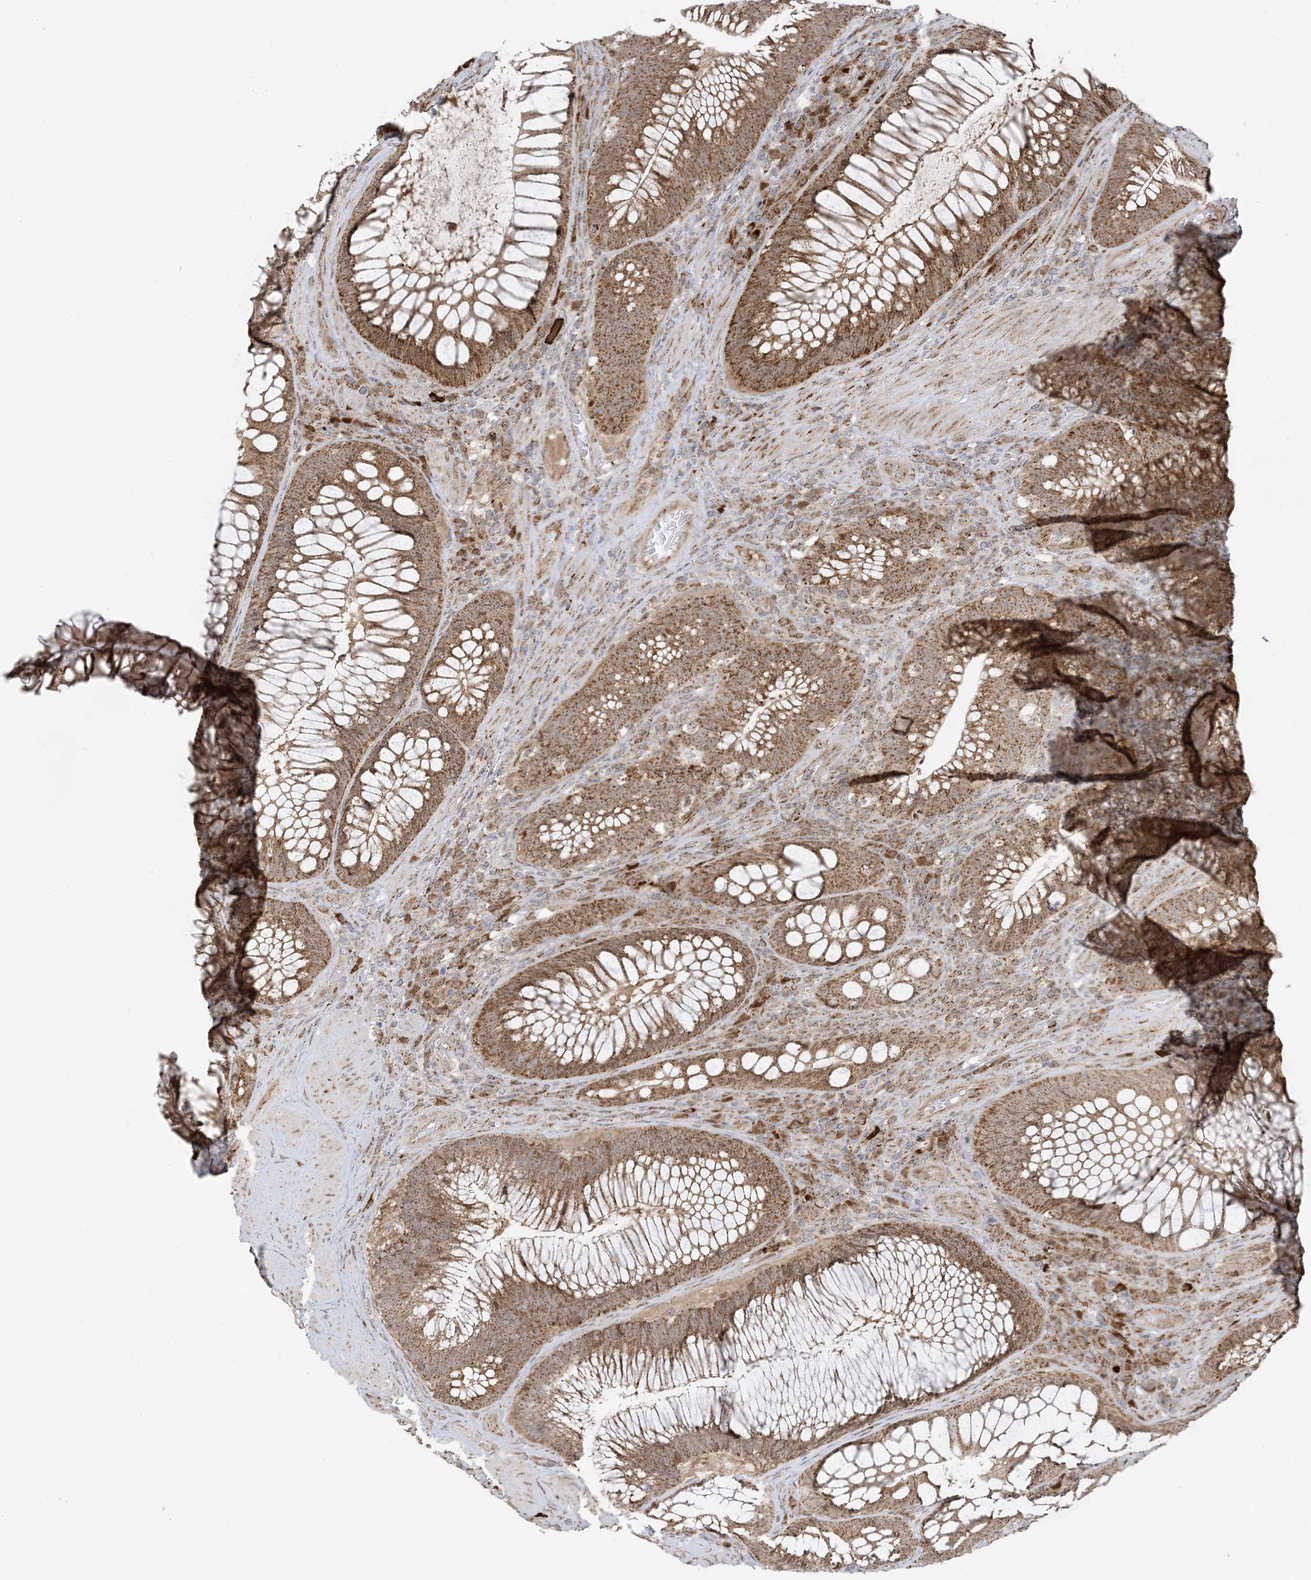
{"staining": {"intensity": "moderate", "quantity": ">75%", "location": "cytoplasmic/membranous,nuclear"}, "tissue": "colorectal cancer", "cell_type": "Tumor cells", "image_type": "cancer", "snomed": [{"axis": "morphology", "description": "Normal tissue, NOS"}, {"axis": "topography", "description": "Colon"}], "caption": "IHC of colorectal cancer shows medium levels of moderate cytoplasmic/membranous and nuclear positivity in about >75% of tumor cells. (Stains: DAB in brown, nuclei in blue, Microscopy: brightfield microscopy at high magnification).", "gene": "MAPKBP1", "patient": {"sex": "female", "age": 82}}